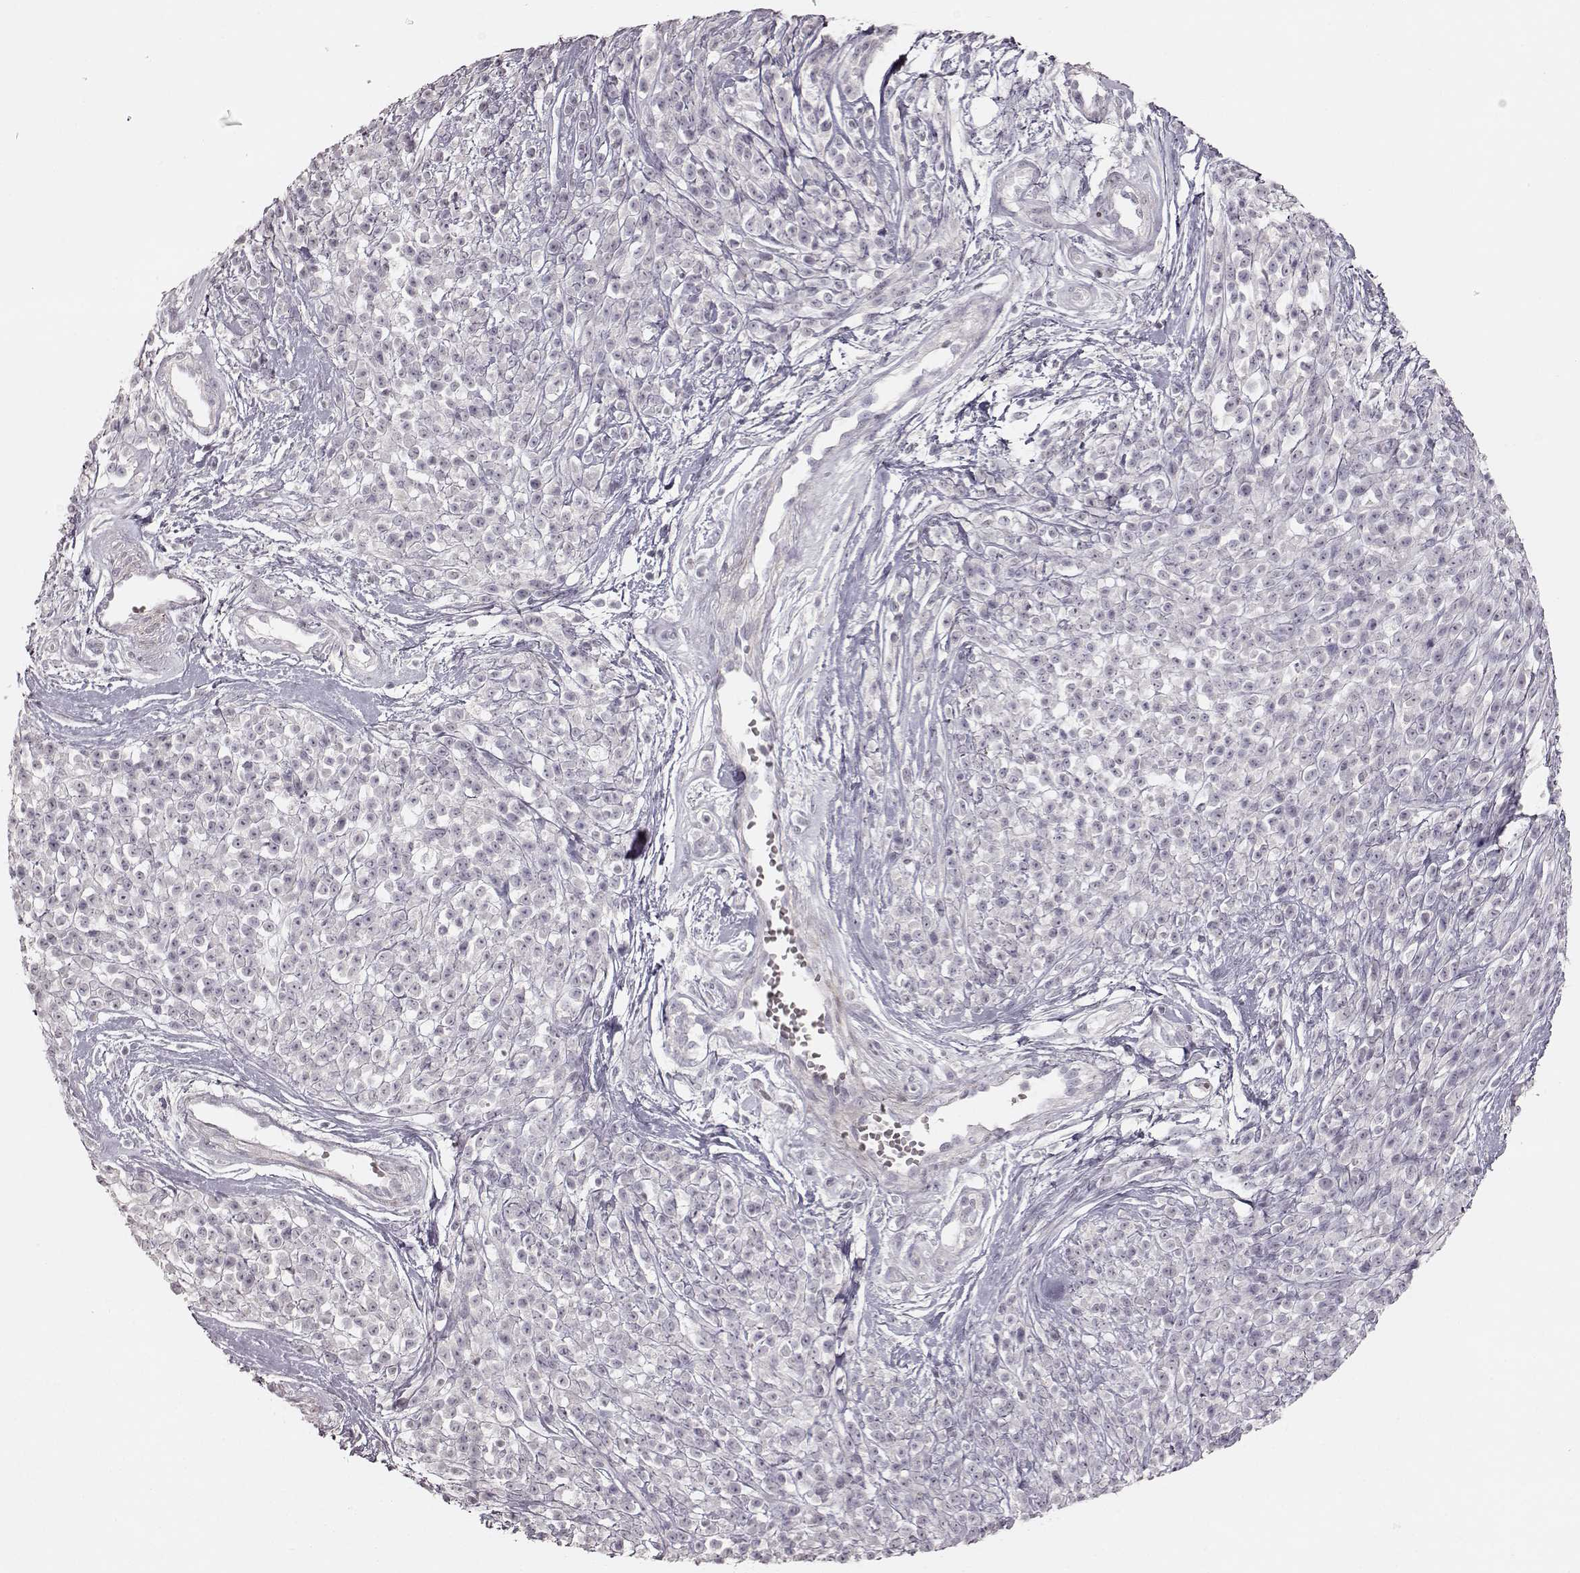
{"staining": {"intensity": "negative", "quantity": "none", "location": "none"}, "tissue": "melanoma", "cell_type": "Tumor cells", "image_type": "cancer", "snomed": [{"axis": "morphology", "description": "Malignant melanoma, NOS"}, {"axis": "topography", "description": "Skin"}, {"axis": "topography", "description": "Skin of trunk"}], "caption": "High power microscopy micrograph of an immunohistochemistry (IHC) micrograph of melanoma, revealing no significant positivity in tumor cells.", "gene": "PRLHR", "patient": {"sex": "male", "age": 74}}